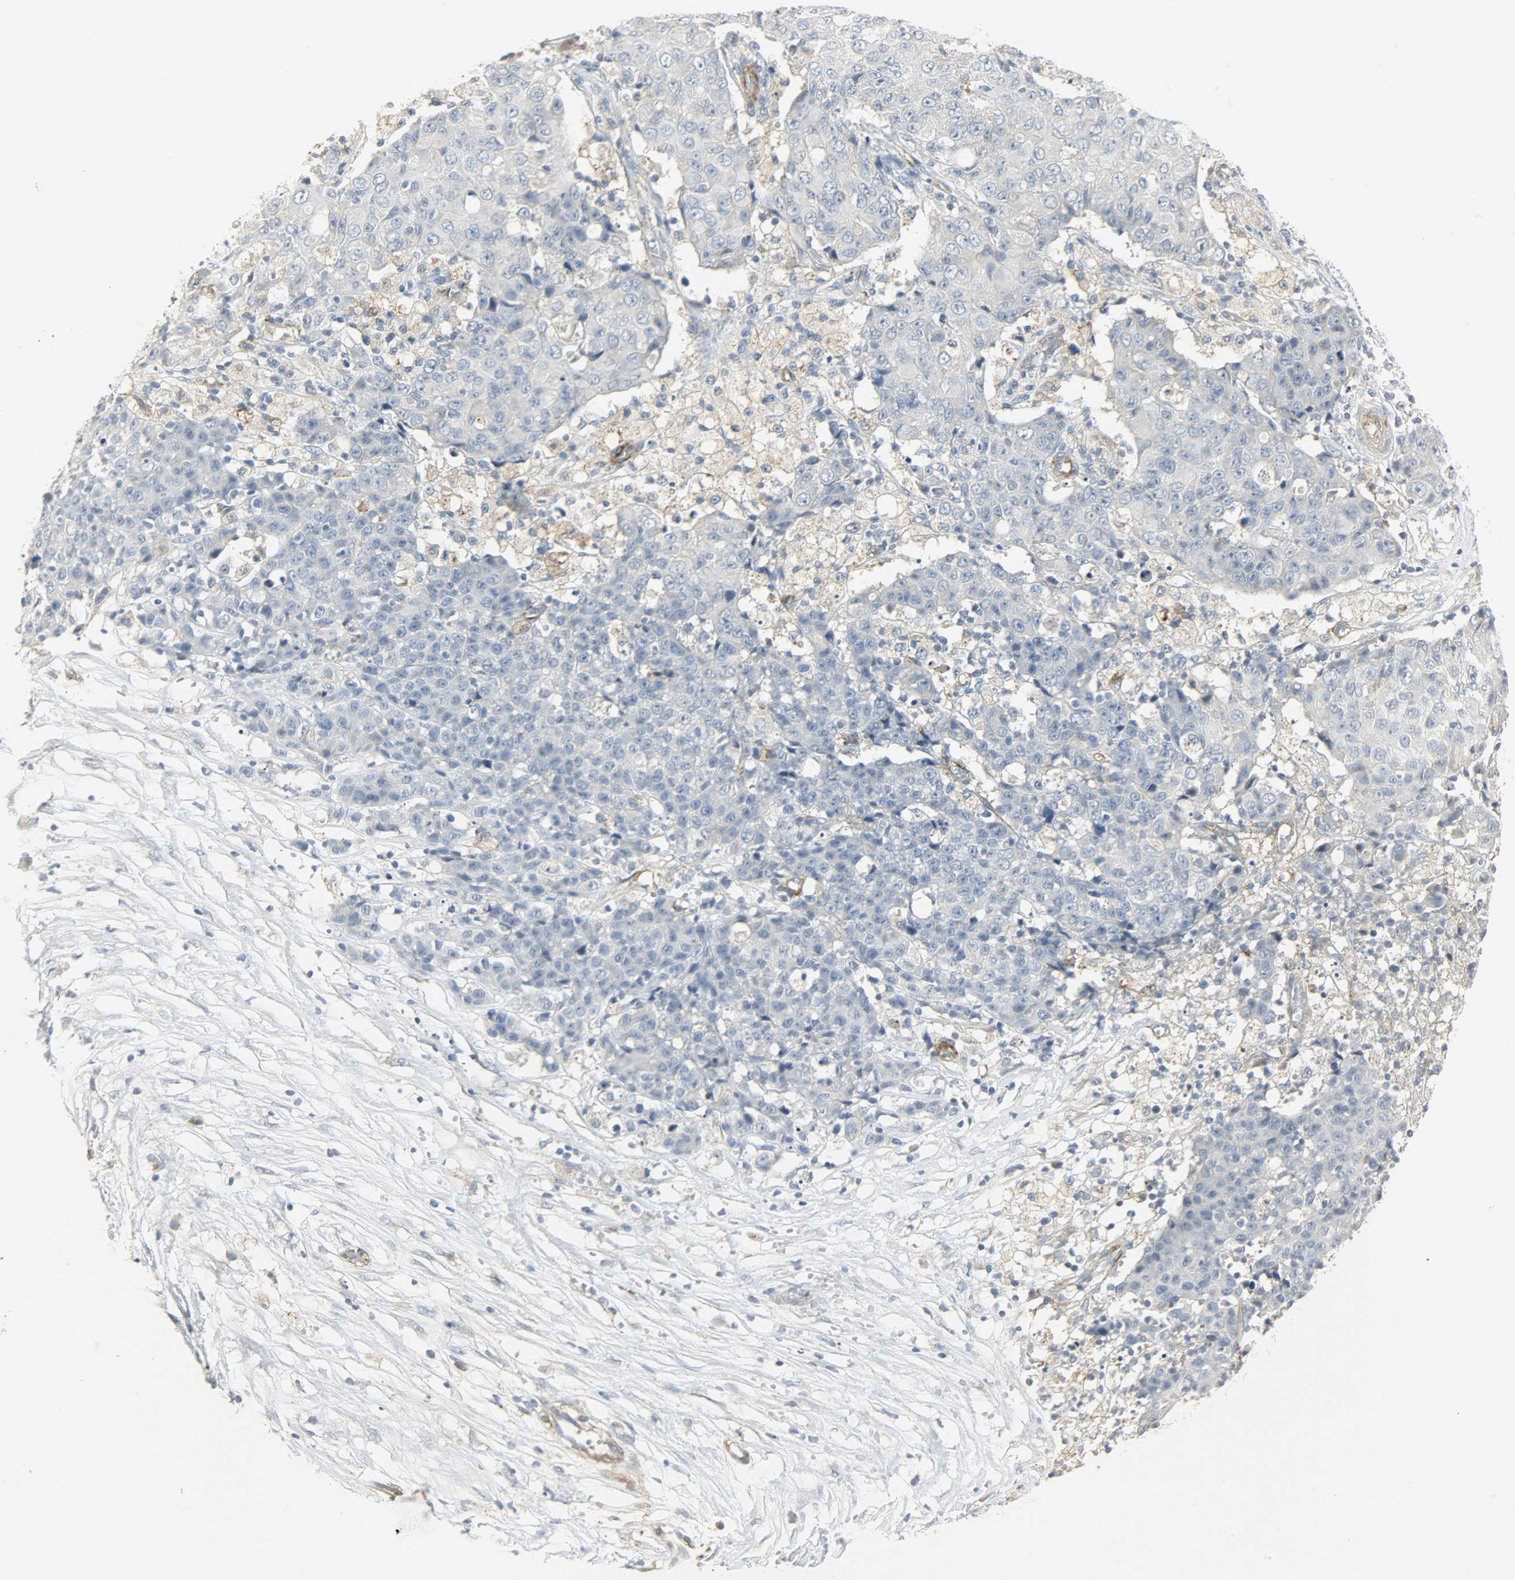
{"staining": {"intensity": "negative", "quantity": "none", "location": "none"}, "tissue": "ovarian cancer", "cell_type": "Tumor cells", "image_type": "cancer", "snomed": [{"axis": "morphology", "description": "Carcinoma, endometroid"}, {"axis": "topography", "description": "Ovary"}], "caption": "This is a histopathology image of IHC staining of ovarian endometroid carcinoma, which shows no positivity in tumor cells. The staining is performed using DAB (3,3'-diaminobenzidine) brown chromogen with nuclei counter-stained in using hematoxylin.", "gene": "ENPEP", "patient": {"sex": "female", "age": 42}}